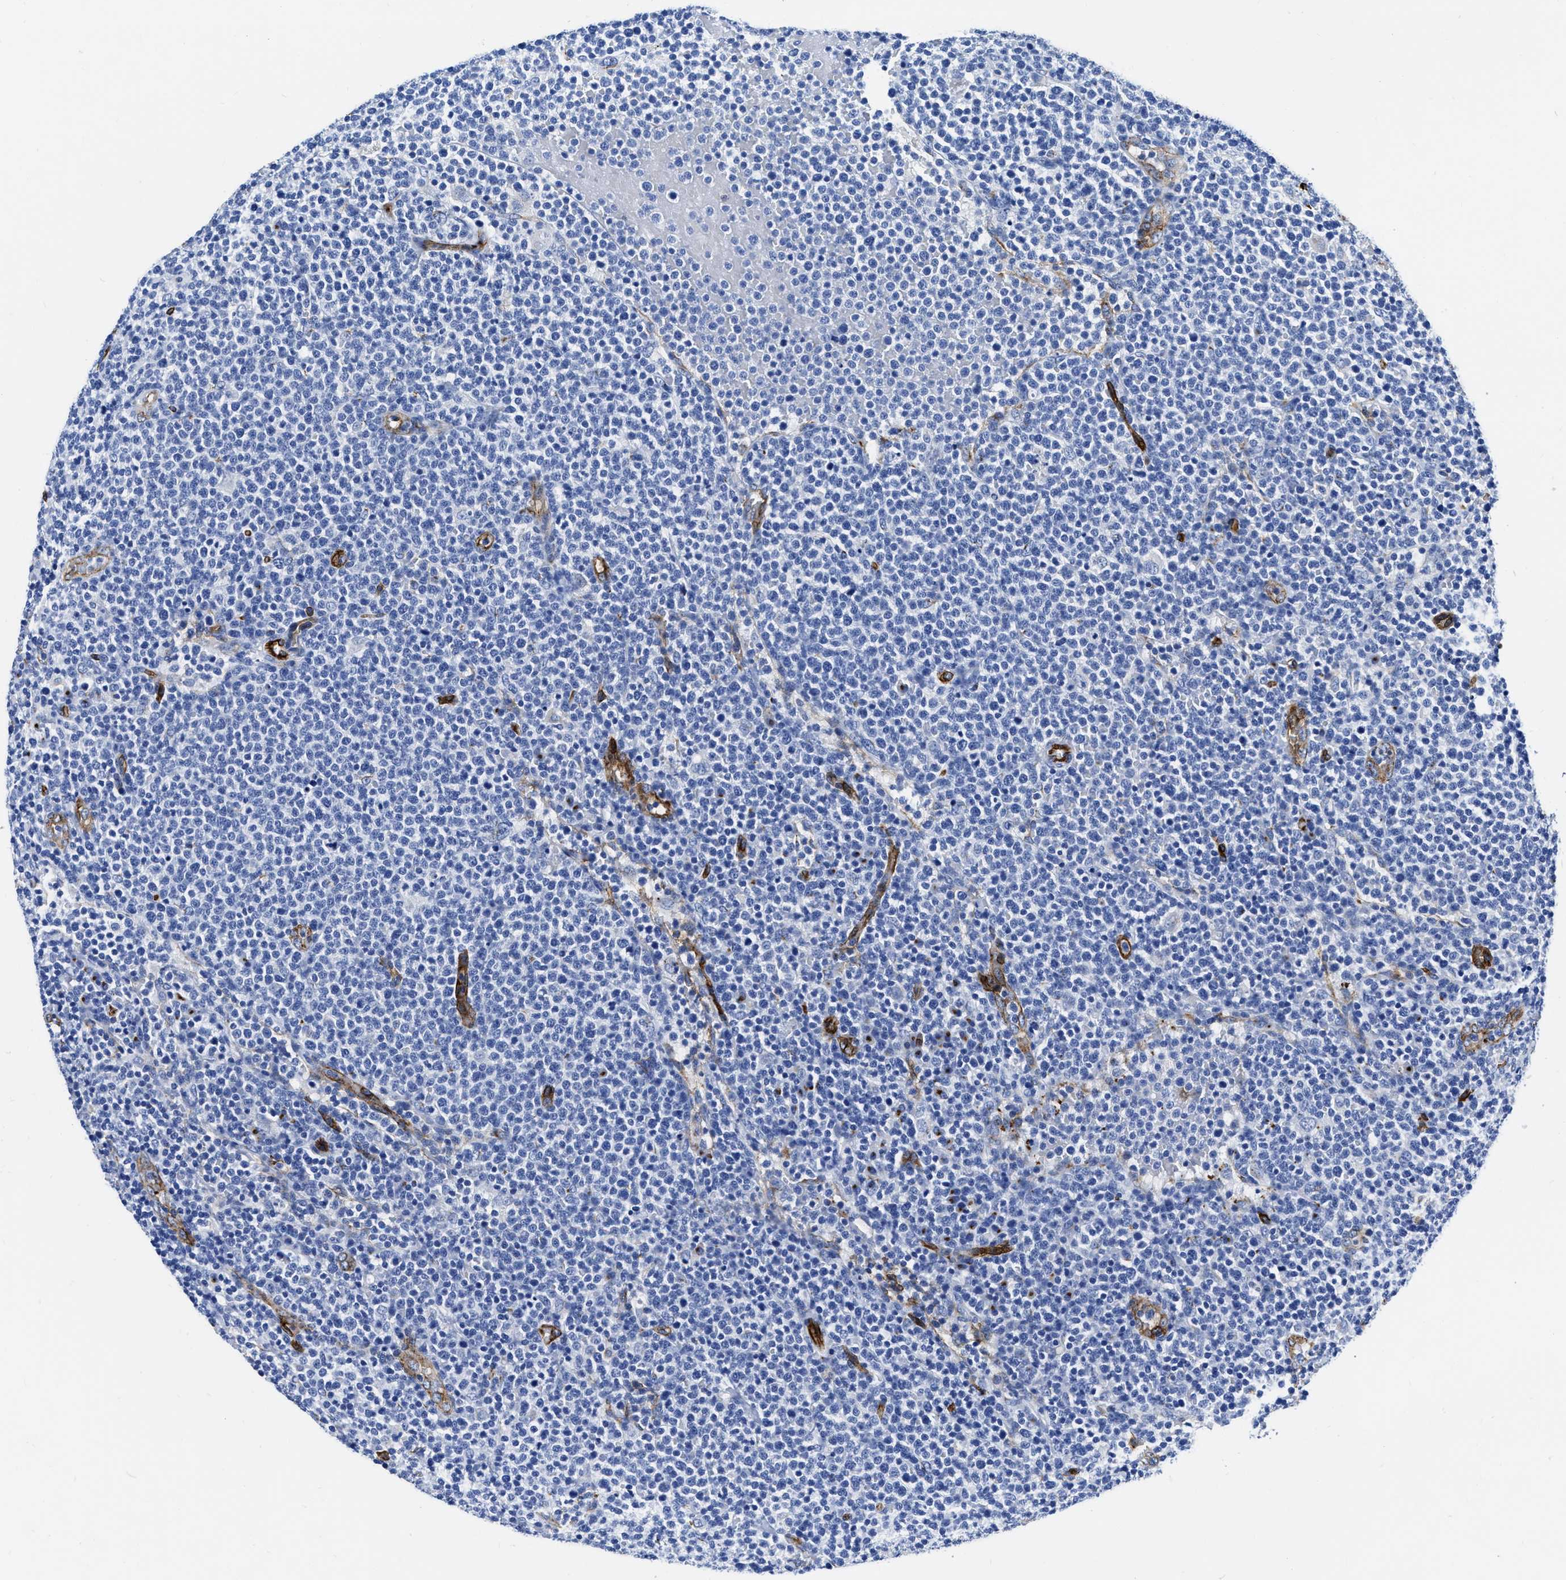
{"staining": {"intensity": "negative", "quantity": "none", "location": "none"}, "tissue": "lymphoma", "cell_type": "Tumor cells", "image_type": "cancer", "snomed": [{"axis": "morphology", "description": "Malignant lymphoma, non-Hodgkin's type, High grade"}, {"axis": "topography", "description": "Lymph node"}], "caption": "DAB (3,3'-diaminobenzidine) immunohistochemical staining of high-grade malignant lymphoma, non-Hodgkin's type demonstrates no significant expression in tumor cells.", "gene": "TVP23B", "patient": {"sex": "male", "age": 61}}